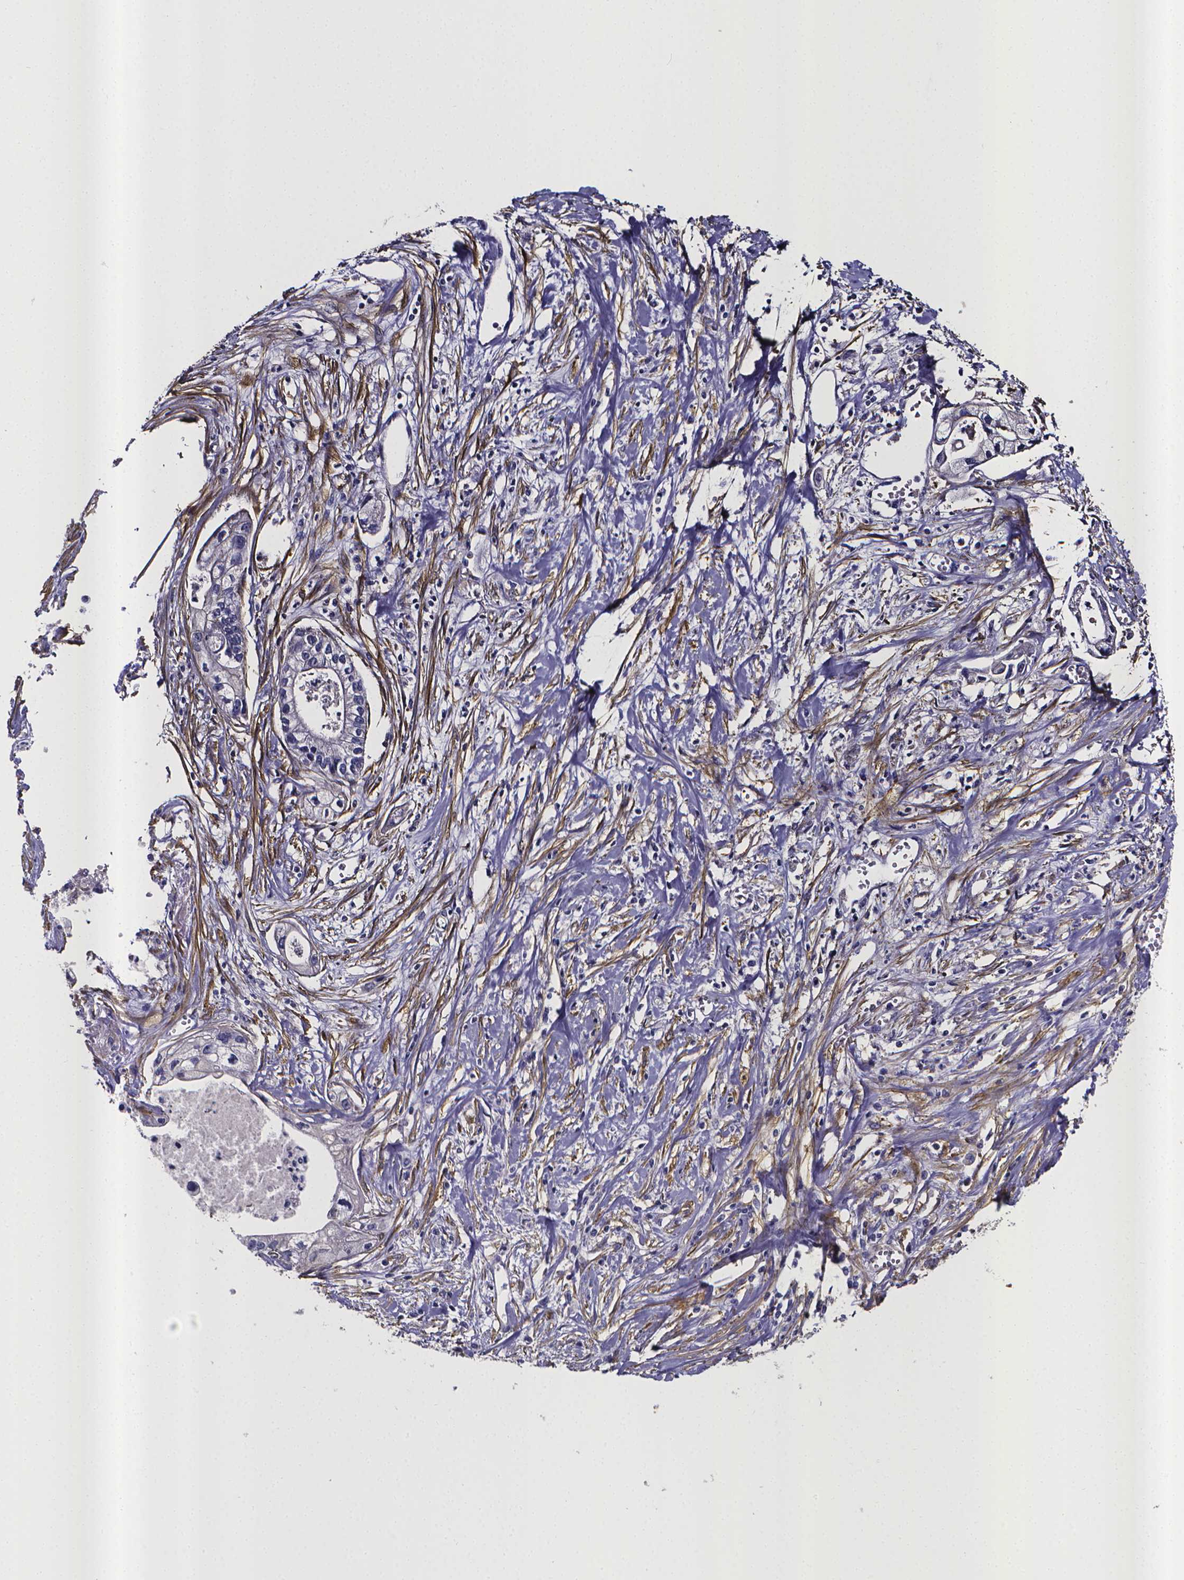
{"staining": {"intensity": "negative", "quantity": "none", "location": "none"}, "tissue": "pancreatic cancer", "cell_type": "Tumor cells", "image_type": "cancer", "snomed": [{"axis": "morphology", "description": "Adenocarcinoma, NOS"}, {"axis": "topography", "description": "Pancreas"}], "caption": "This histopathology image is of pancreatic cancer (adenocarcinoma) stained with immunohistochemistry (IHC) to label a protein in brown with the nuclei are counter-stained blue. There is no positivity in tumor cells.", "gene": "RERG", "patient": {"sex": "male", "age": 70}}